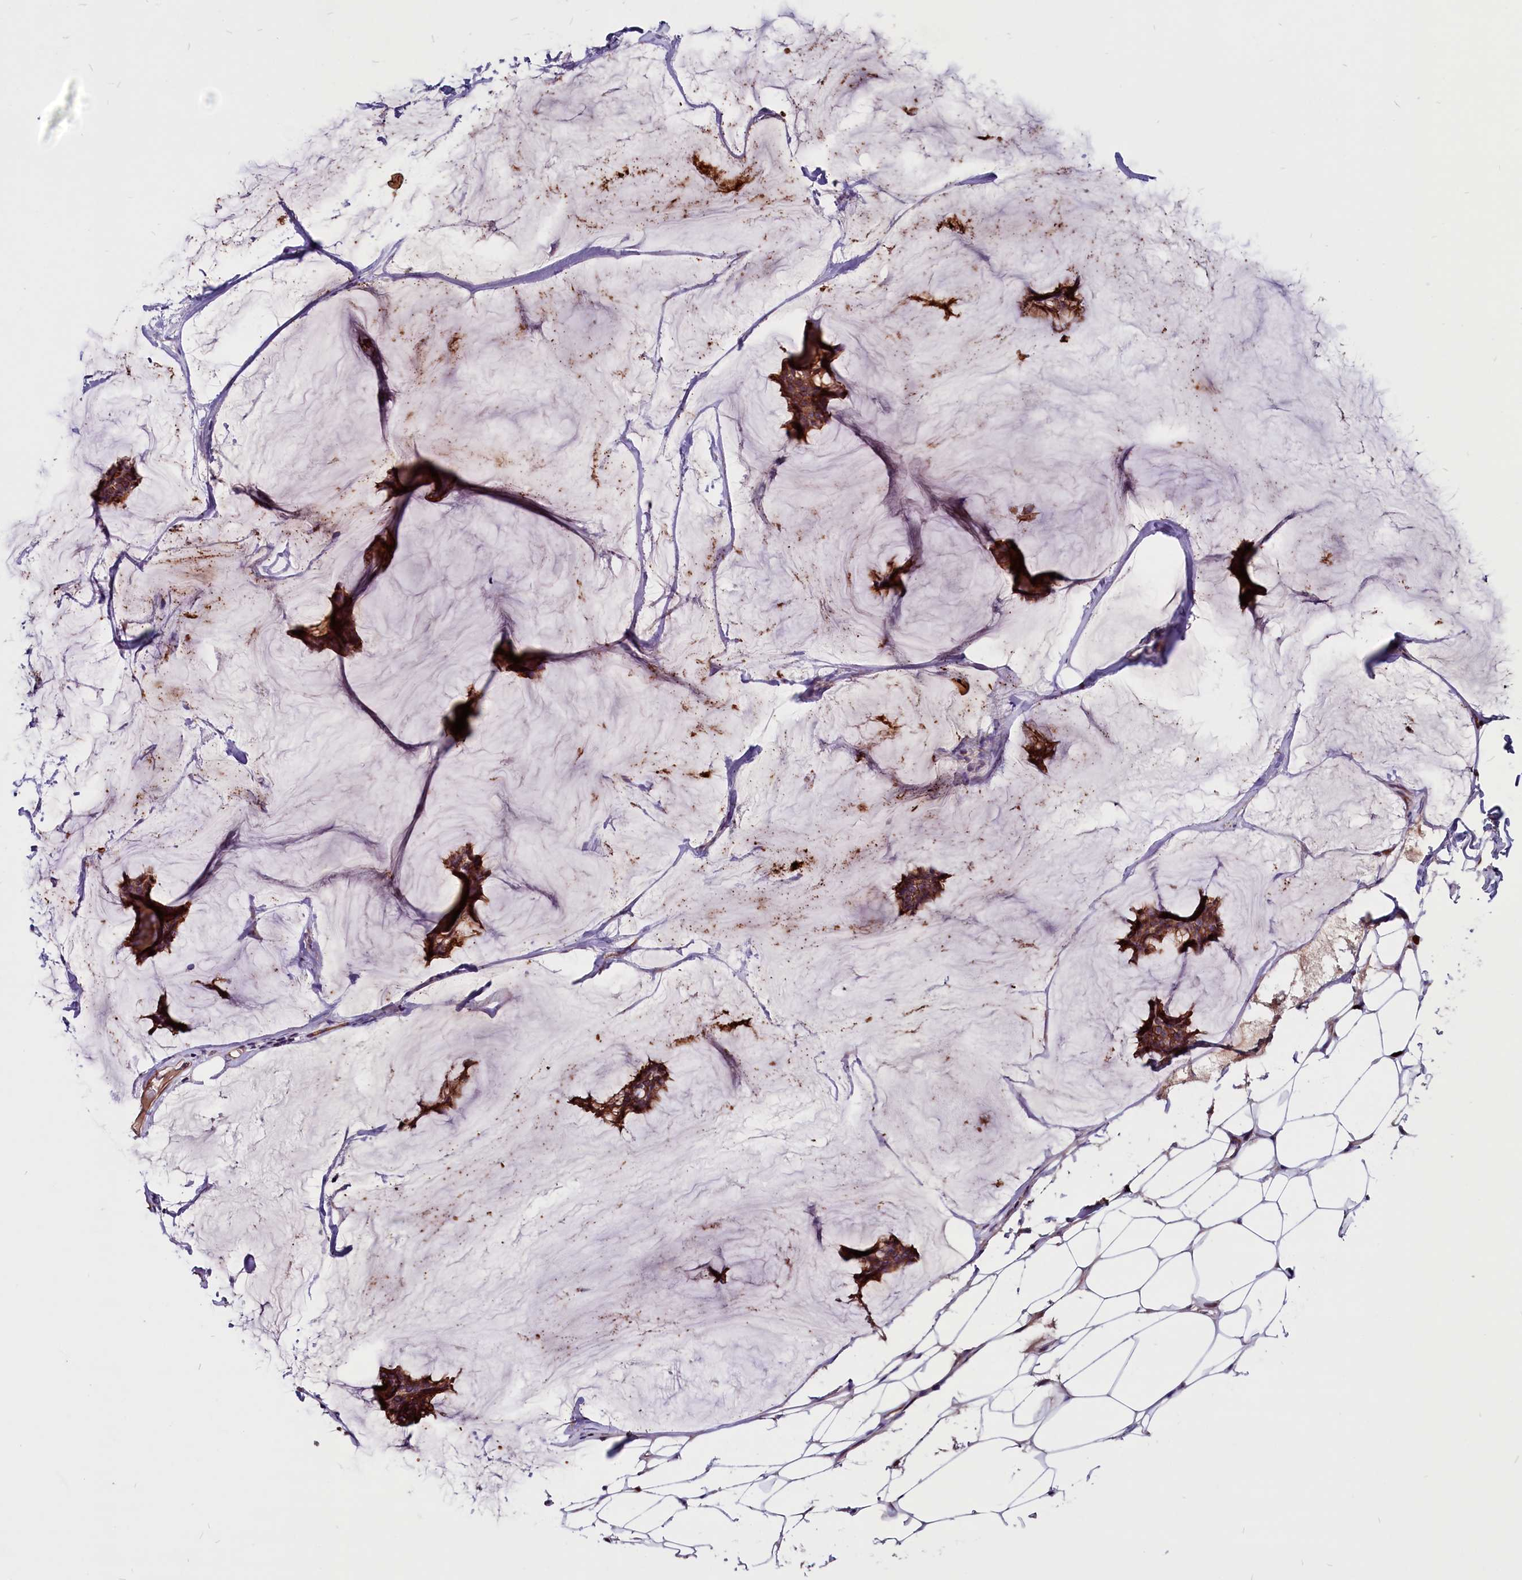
{"staining": {"intensity": "strong", "quantity": ">75%", "location": "cytoplasmic/membranous"}, "tissue": "breast cancer", "cell_type": "Tumor cells", "image_type": "cancer", "snomed": [{"axis": "morphology", "description": "Duct carcinoma"}, {"axis": "topography", "description": "Breast"}], "caption": "Human breast cancer (intraductal carcinoma) stained with a brown dye shows strong cytoplasmic/membranous positive expression in about >75% of tumor cells.", "gene": "ZNF749", "patient": {"sex": "female", "age": 93}}